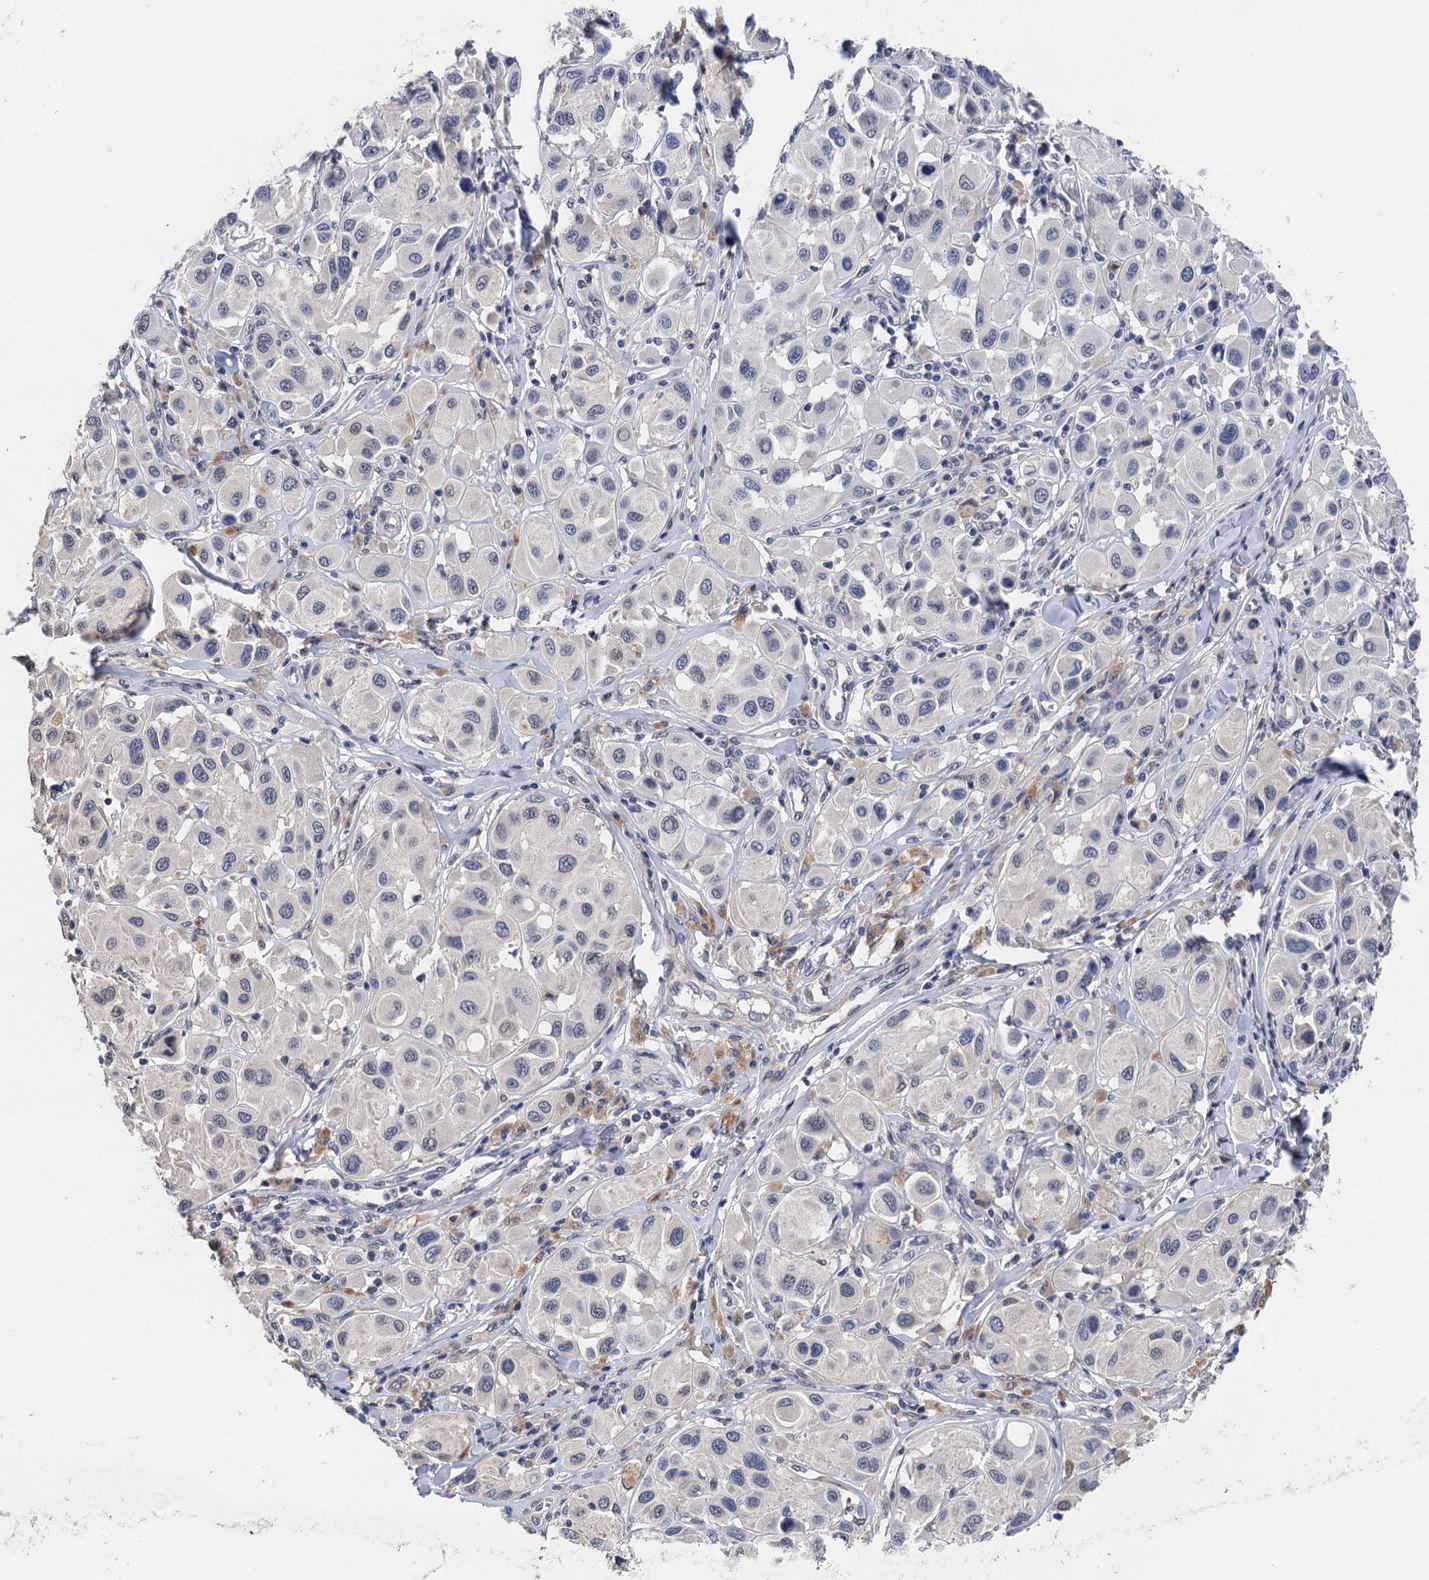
{"staining": {"intensity": "negative", "quantity": "none", "location": "none"}, "tissue": "melanoma", "cell_type": "Tumor cells", "image_type": "cancer", "snomed": [{"axis": "morphology", "description": "Malignant melanoma, Metastatic site"}, {"axis": "topography", "description": "Skin"}], "caption": "Tumor cells show no significant protein positivity in malignant melanoma (metastatic site). (DAB (3,3'-diaminobenzidine) immunohistochemistry (IHC) with hematoxylin counter stain).", "gene": "ART5", "patient": {"sex": "male", "age": 41}}